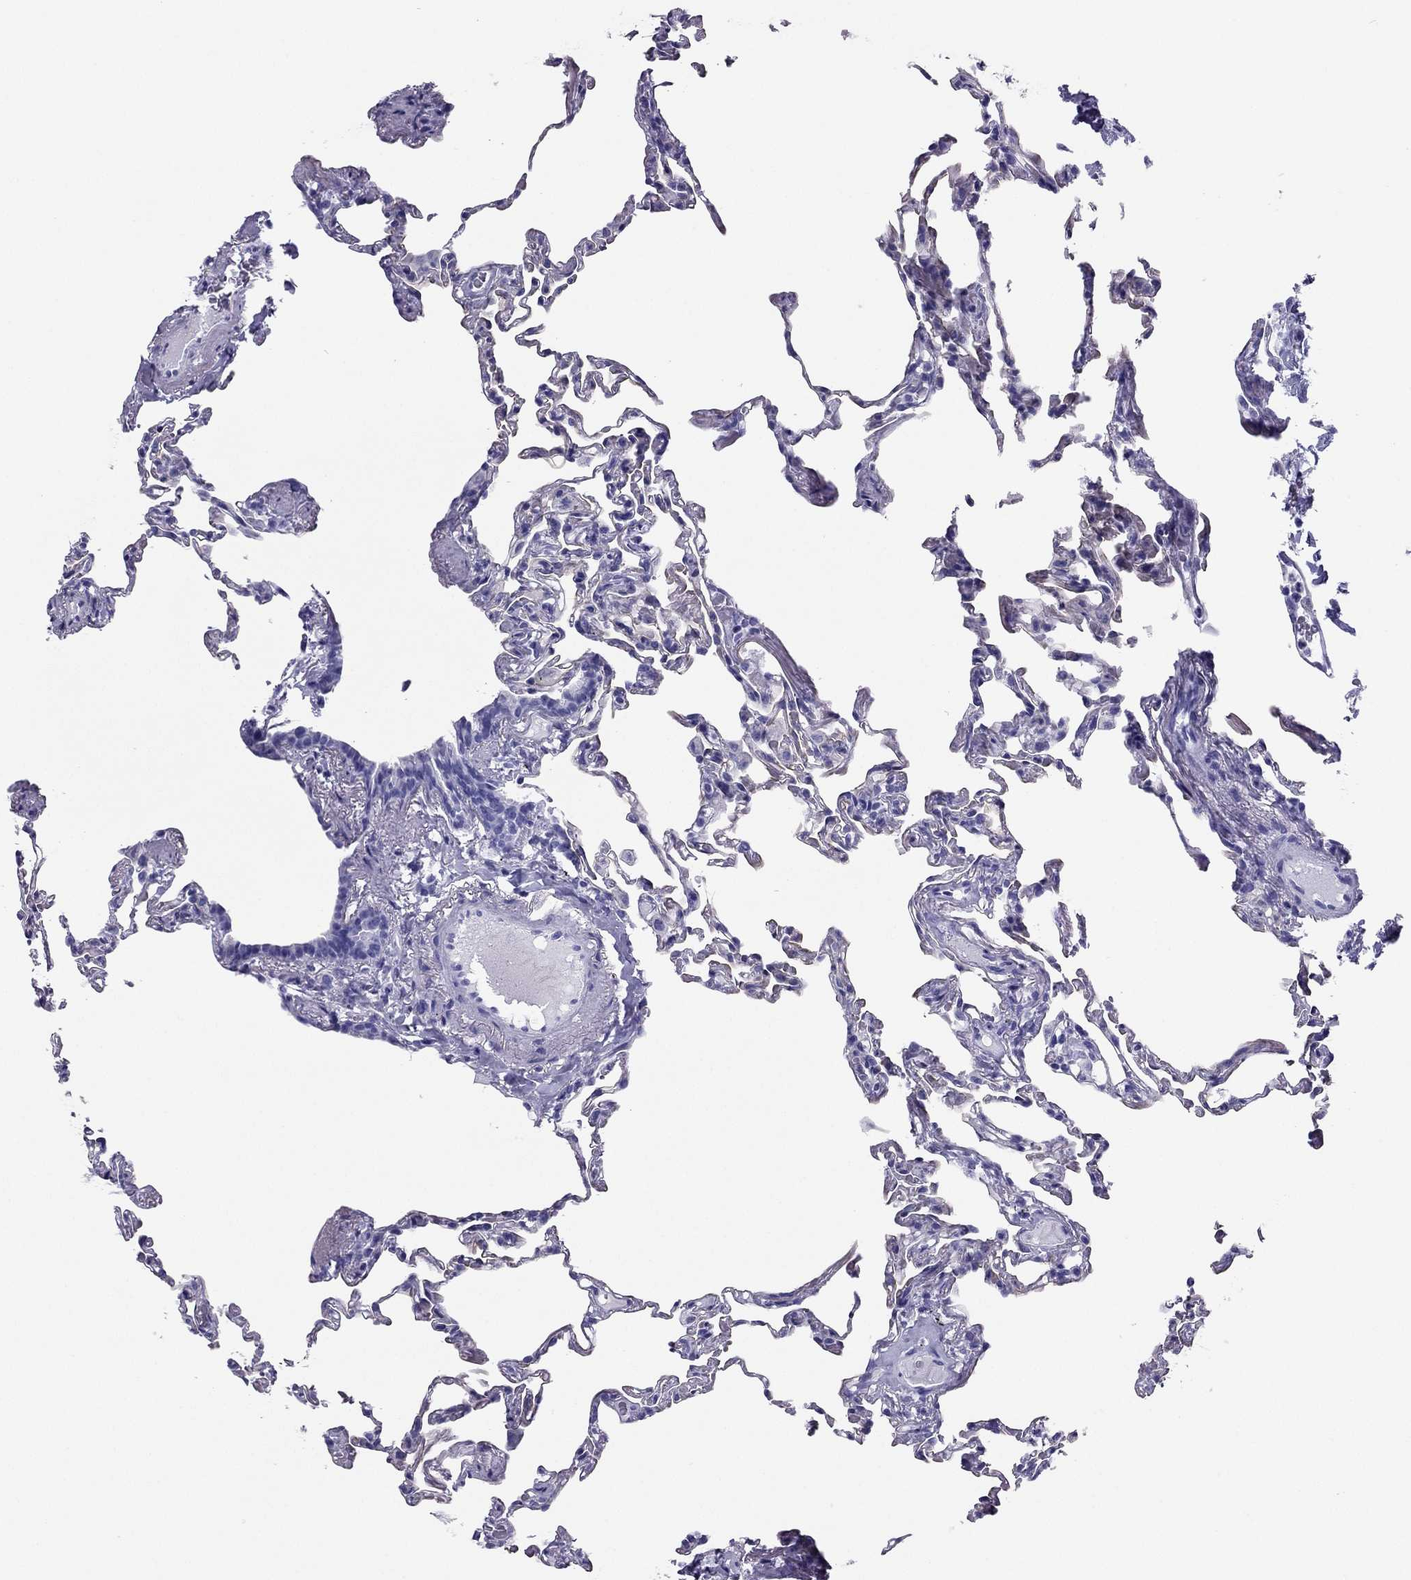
{"staining": {"intensity": "weak", "quantity": "<25%", "location": "cytoplasmic/membranous"}, "tissue": "lung", "cell_type": "Alveolar cells", "image_type": "normal", "snomed": [{"axis": "morphology", "description": "Normal tissue, NOS"}, {"axis": "topography", "description": "Lung"}], "caption": "Alveolar cells are negative for brown protein staining in unremarkable lung. Brightfield microscopy of immunohistochemistry (IHC) stained with DAB (brown) and hematoxylin (blue), captured at high magnification.", "gene": "PDE6A", "patient": {"sex": "female", "age": 57}}